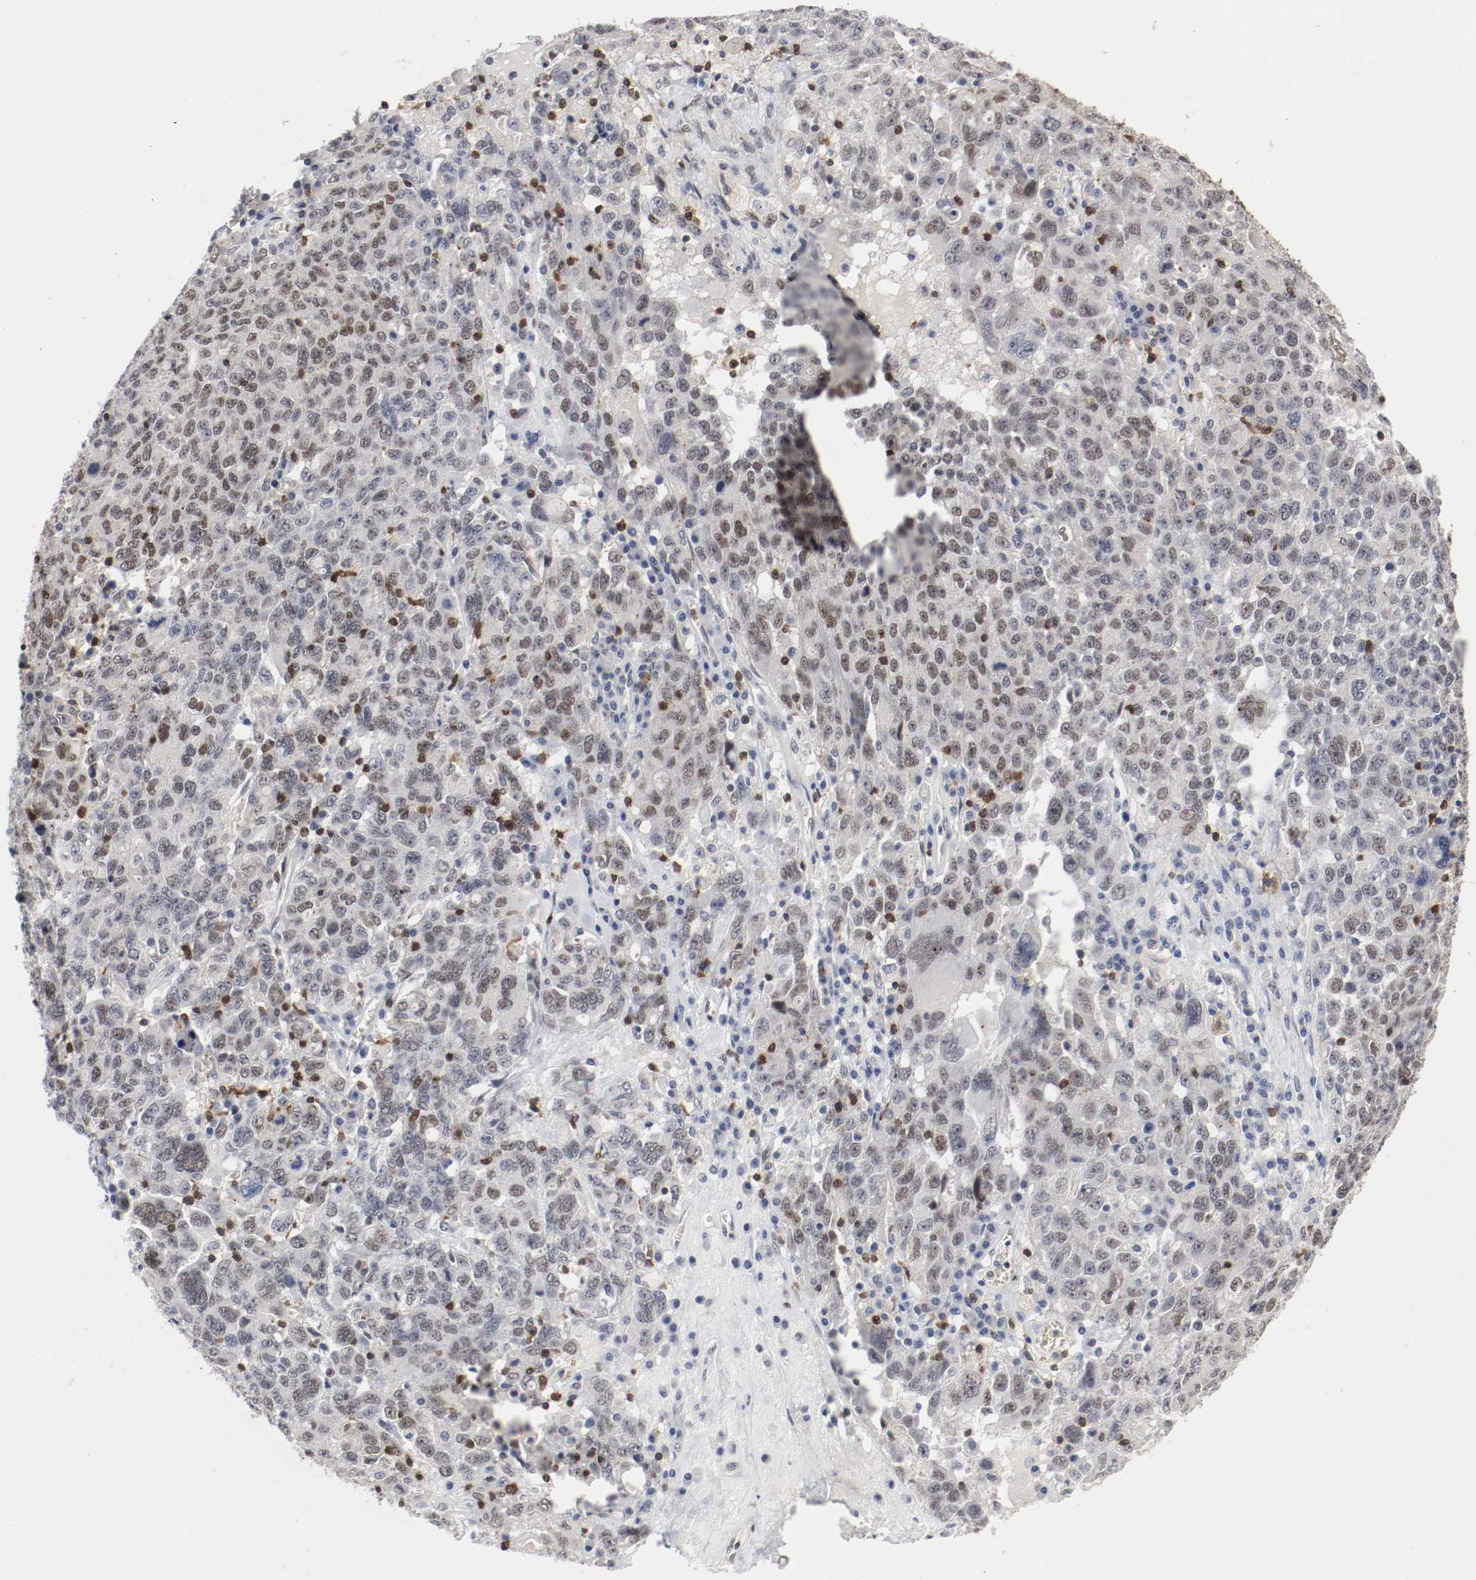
{"staining": {"intensity": "moderate", "quantity": "25%-75%", "location": "nuclear"}, "tissue": "ovarian cancer", "cell_type": "Tumor cells", "image_type": "cancer", "snomed": [{"axis": "morphology", "description": "Carcinoma, endometroid"}, {"axis": "topography", "description": "Ovary"}], "caption": "A medium amount of moderate nuclear expression is present in about 25%-75% of tumor cells in endometroid carcinoma (ovarian) tissue.", "gene": "JUND", "patient": {"sex": "female", "age": 62}}